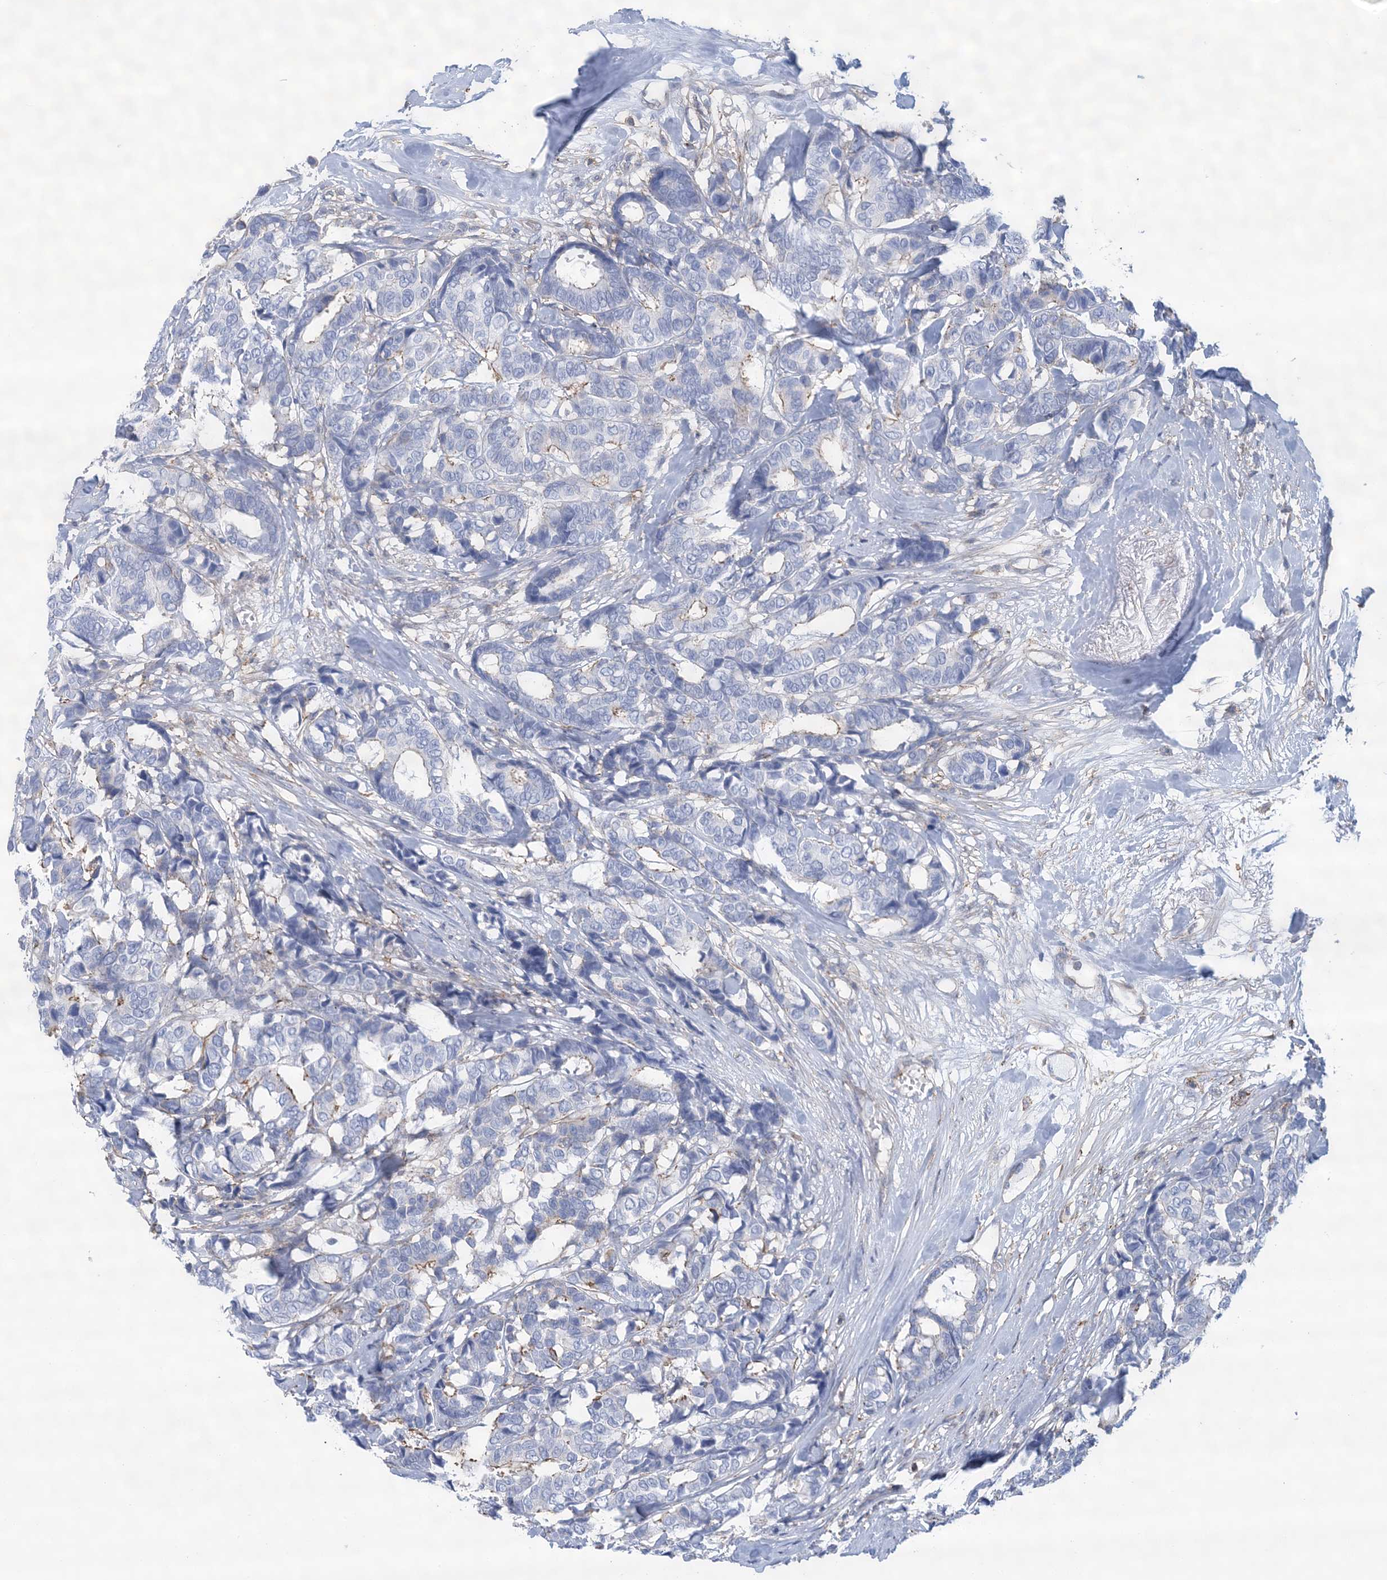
{"staining": {"intensity": "negative", "quantity": "none", "location": "none"}, "tissue": "breast cancer", "cell_type": "Tumor cells", "image_type": "cancer", "snomed": [{"axis": "morphology", "description": "Duct carcinoma"}, {"axis": "topography", "description": "Breast"}], "caption": "Immunohistochemistry (IHC) micrograph of neoplastic tissue: human breast cancer (invasive ductal carcinoma) stained with DAB (3,3'-diaminobenzidine) demonstrates no significant protein positivity in tumor cells.", "gene": "C11orf21", "patient": {"sex": "female", "age": 87}}